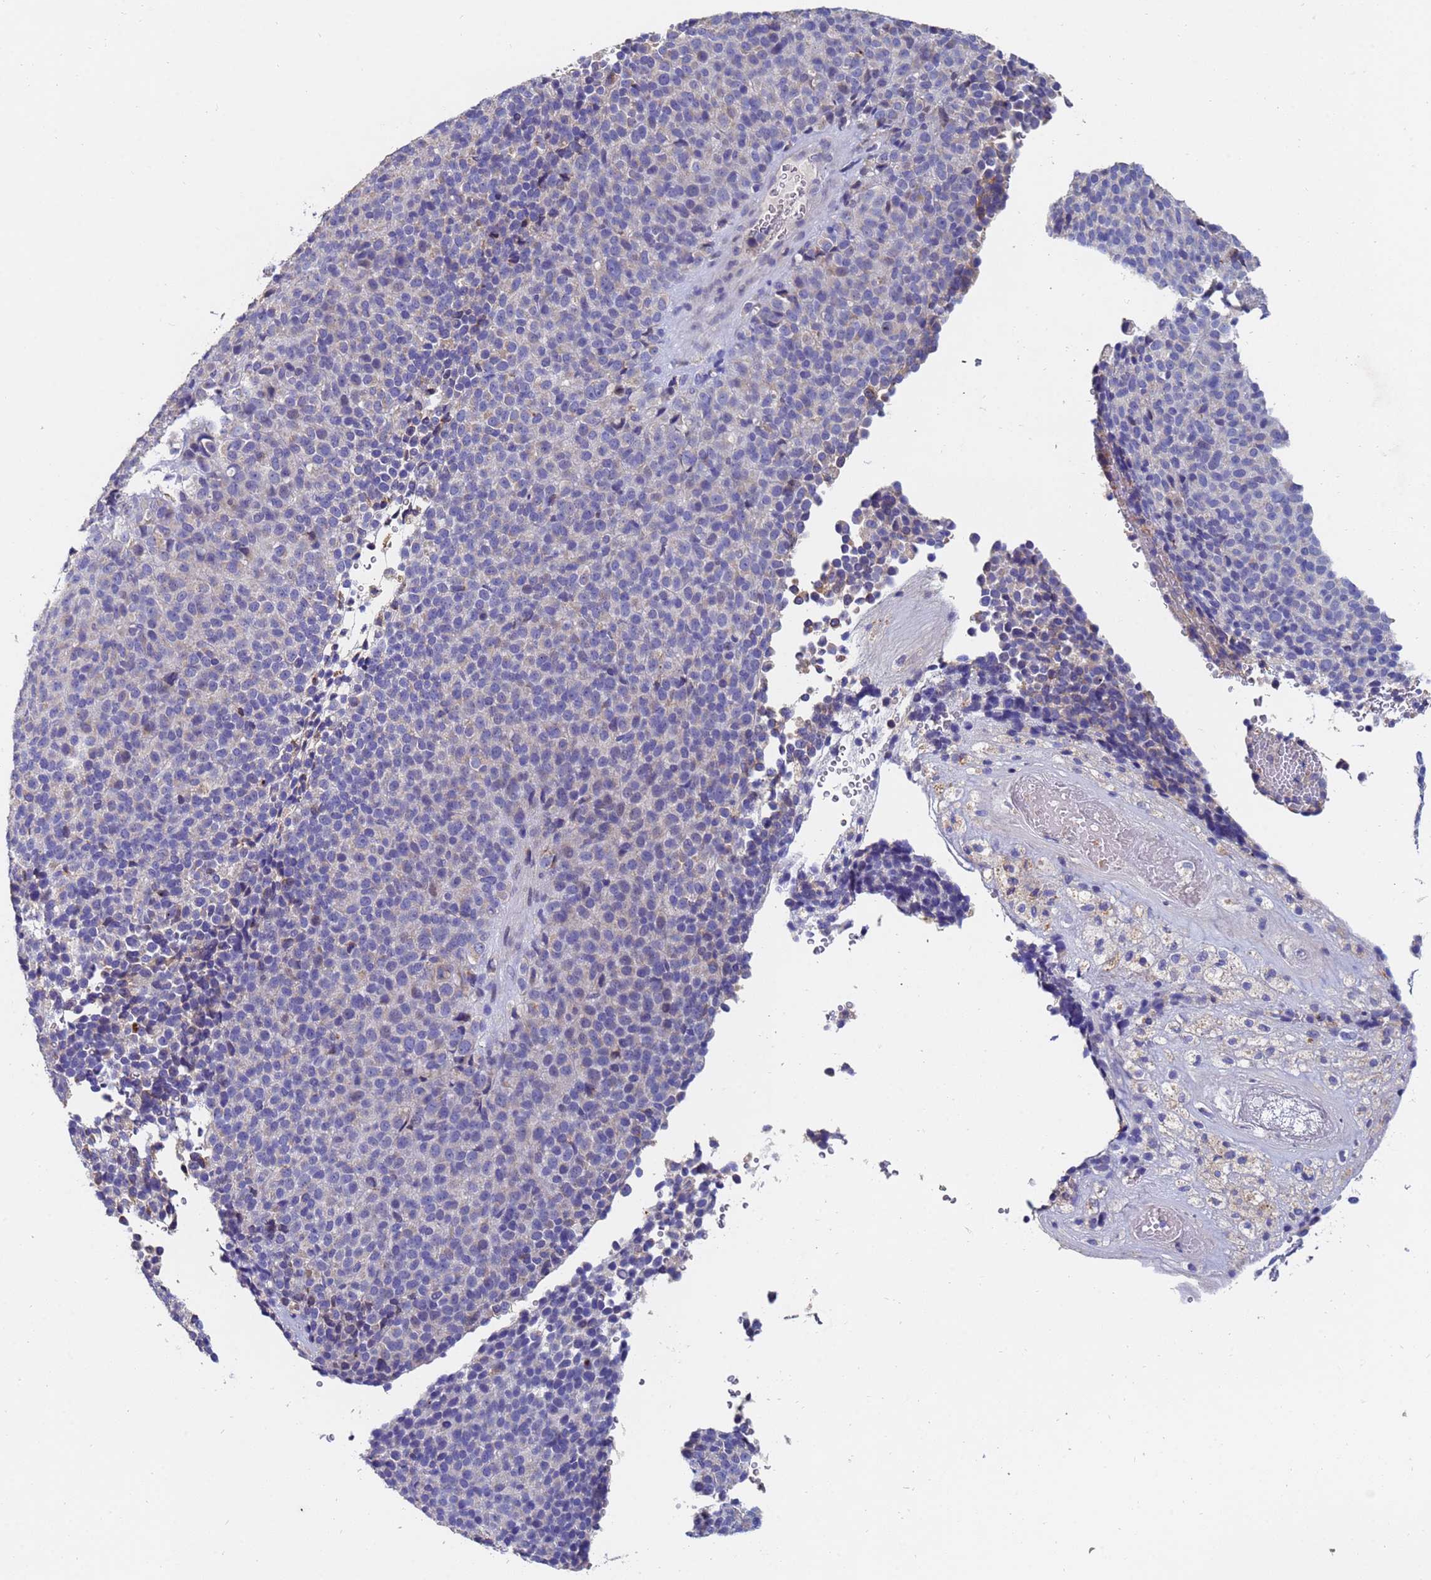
{"staining": {"intensity": "negative", "quantity": "none", "location": "none"}, "tissue": "melanoma", "cell_type": "Tumor cells", "image_type": "cancer", "snomed": [{"axis": "morphology", "description": "Malignant melanoma, Metastatic site"}, {"axis": "topography", "description": "Brain"}], "caption": "Tumor cells show no significant positivity in melanoma.", "gene": "IHO1", "patient": {"sex": "female", "age": 56}}